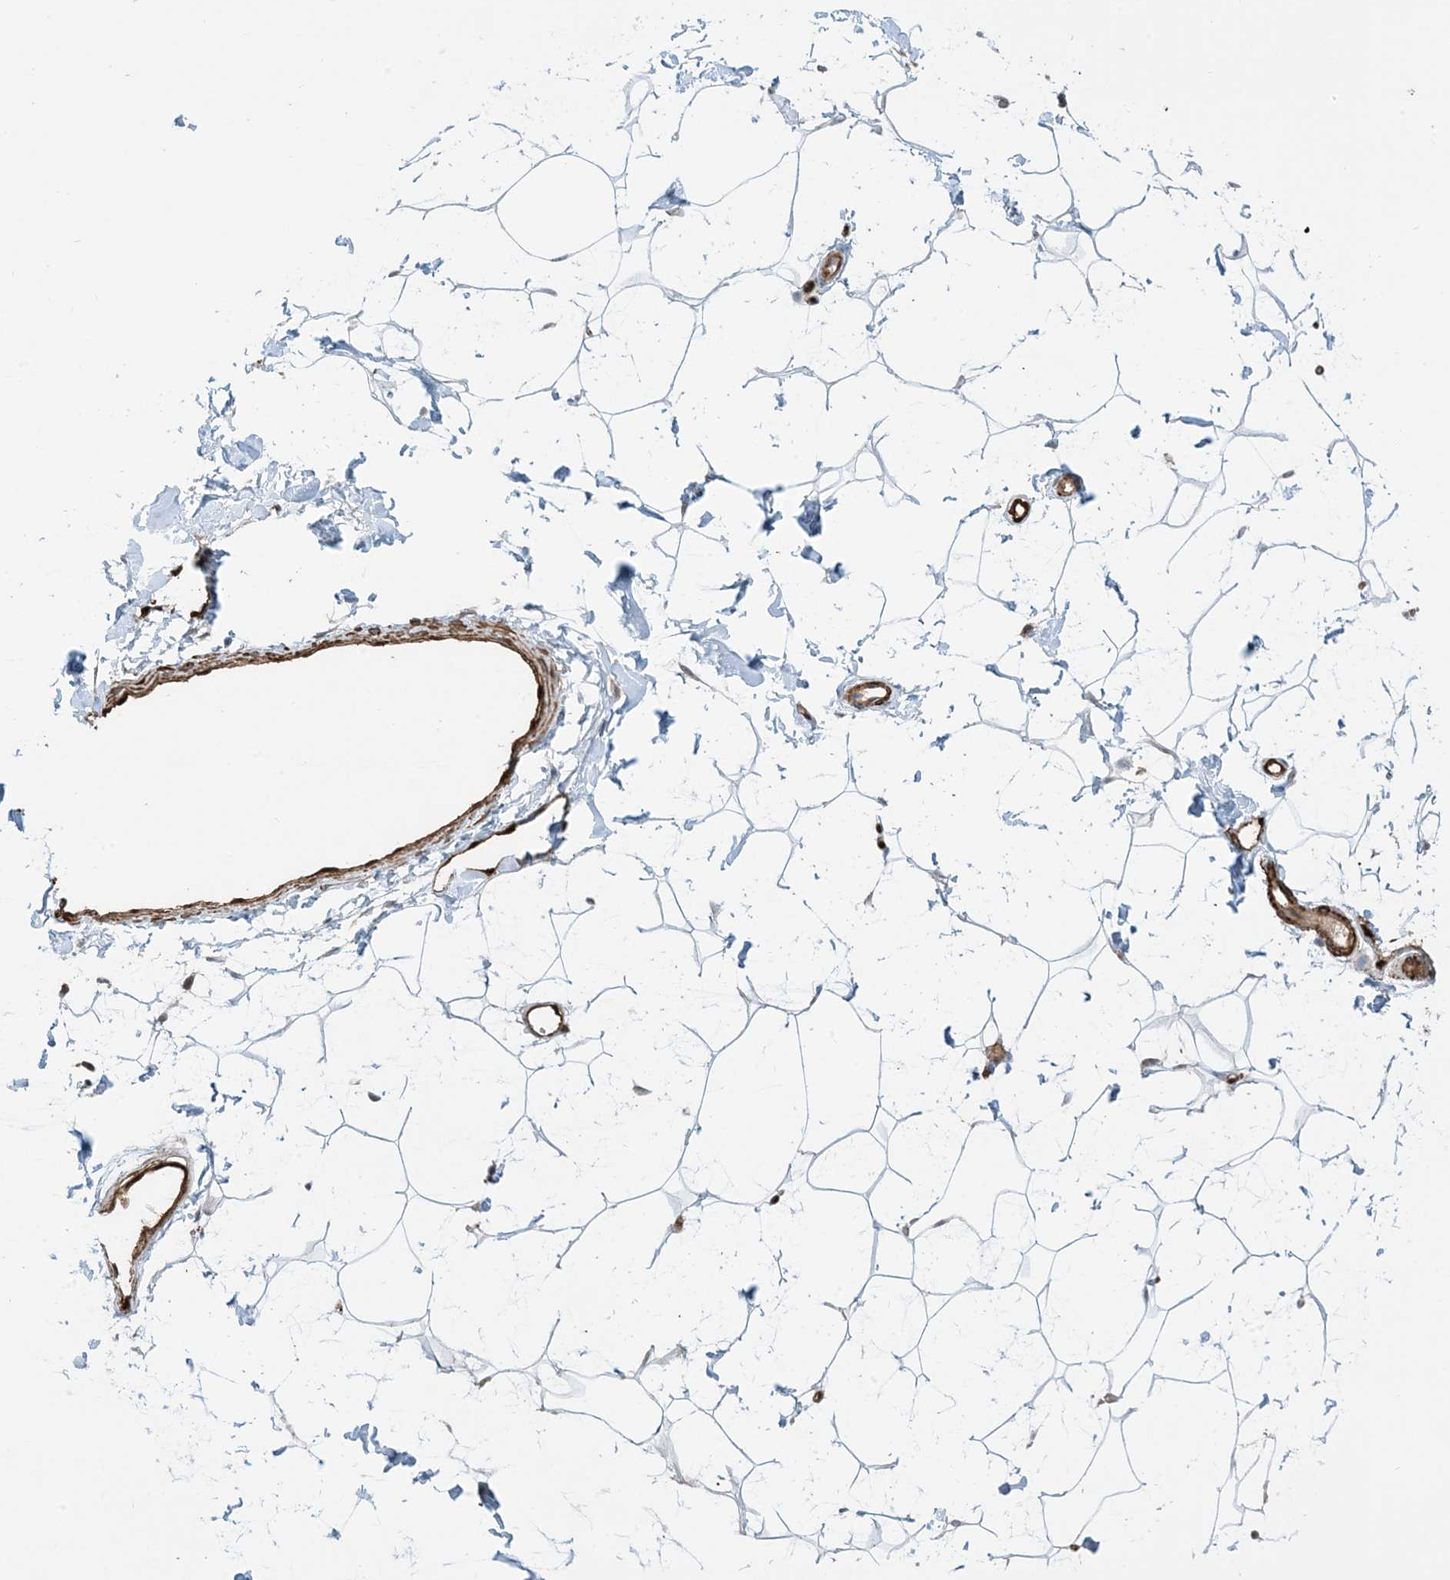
{"staining": {"intensity": "negative", "quantity": "none", "location": "none"}, "tissue": "breast", "cell_type": "Adipocytes", "image_type": "normal", "snomed": [{"axis": "morphology", "description": "Normal tissue, NOS"}, {"axis": "topography", "description": "Breast"}], "caption": "Image shows no significant protein positivity in adipocytes of normal breast. The staining is performed using DAB brown chromogen with nuclei counter-stained in using hematoxylin.", "gene": "PPM1F", "patient": {"sex": "female", "age": 26}}